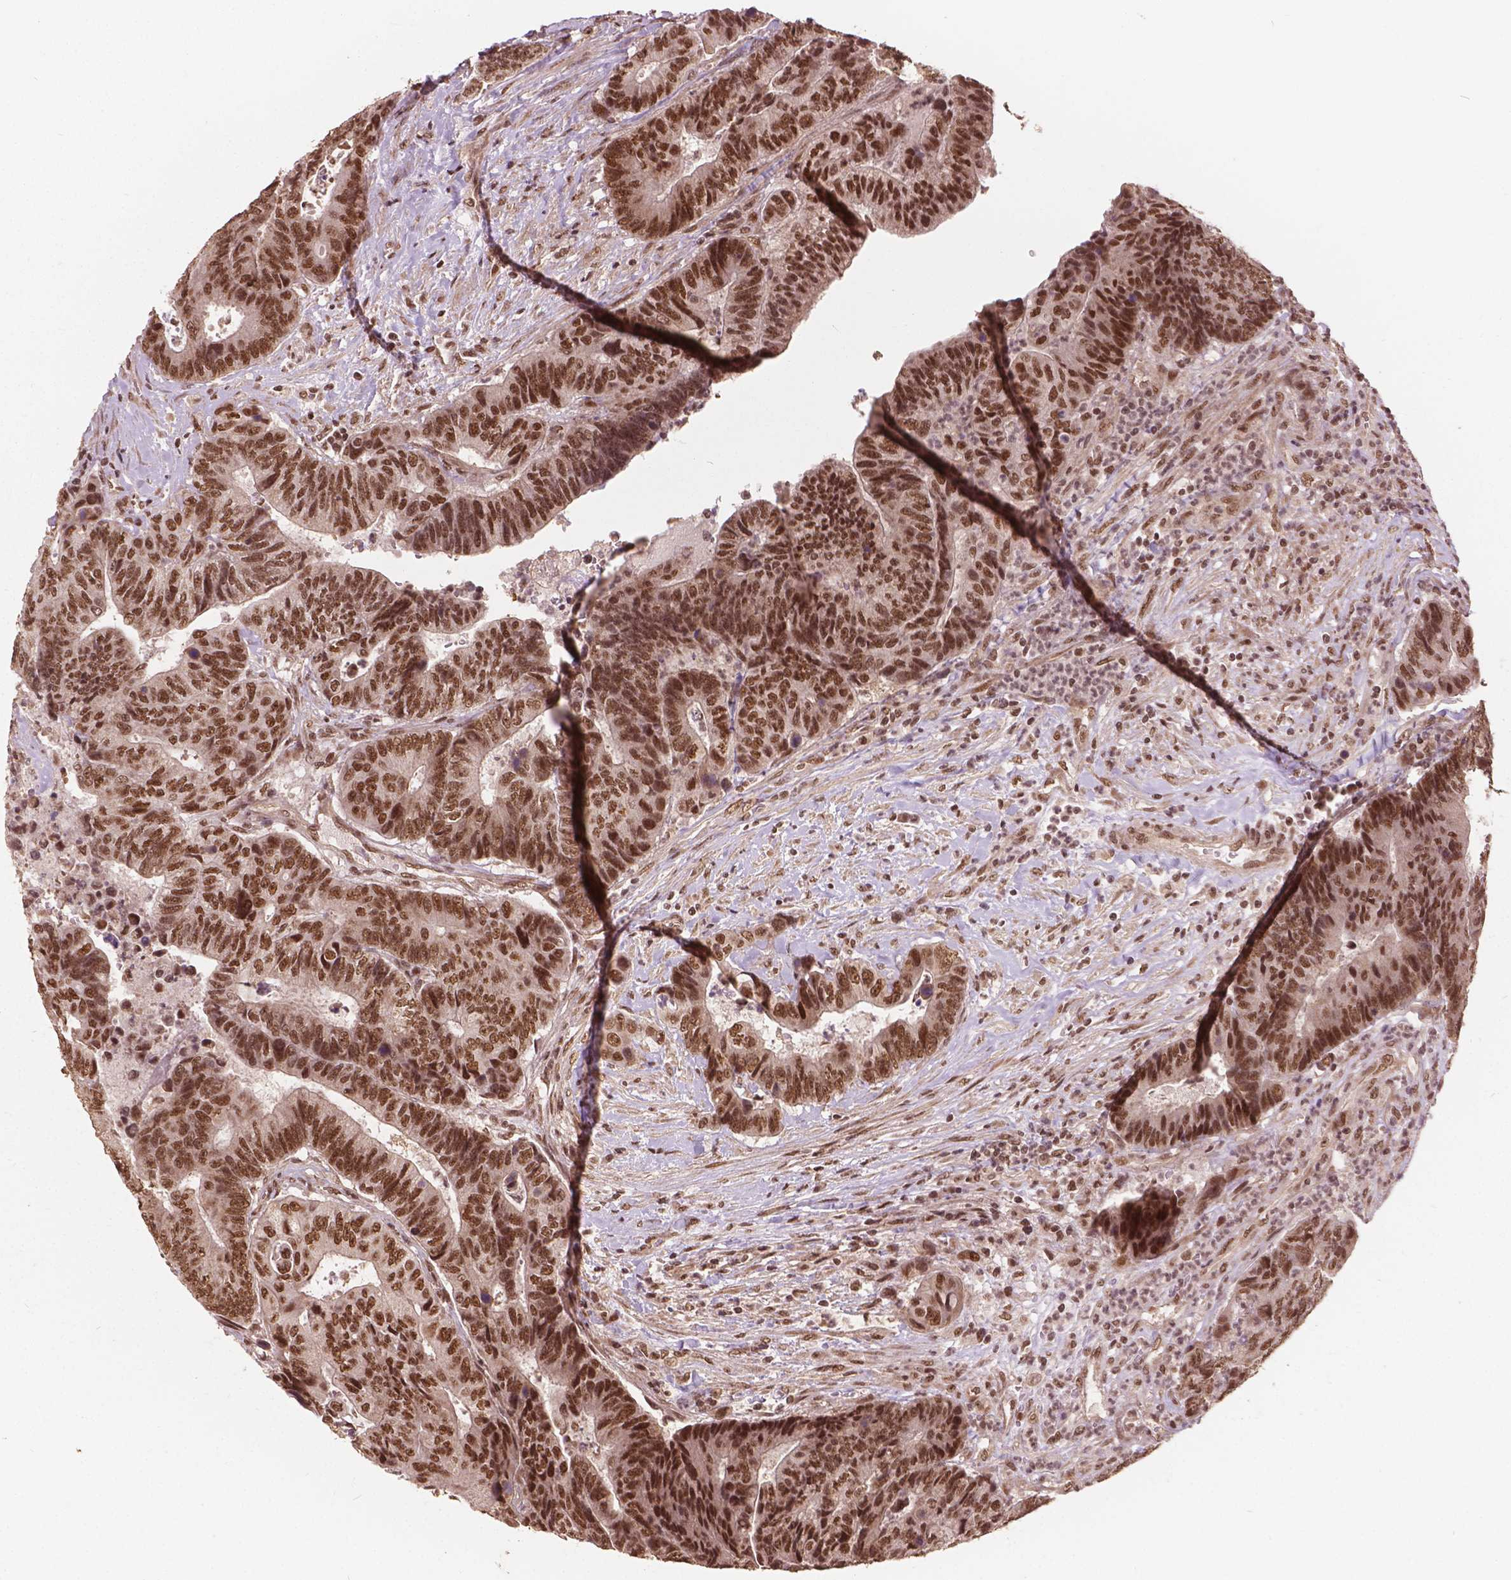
{"staining": {"intensity": "moderate", "quantity": ">75%", "location": "nuclear"}, "tissue": "colorectal cancer", "cell_type": "Tumor cells", "image_type": "cancer", "snomed": [{"axis": "morphology", "description": "Adenocarcinoma, NOS"}, {"axis": "topography", "description": "Colon"}], "caption": "A micrograph showing moderate nuclear positivity in approximately >75% of tumor cells in colorectal cancer (adenocarcinoma), as visualized by brown immunohistochemical staining.", "gene": "GPS2", "patient": {"sex": "female", "age": 48}}